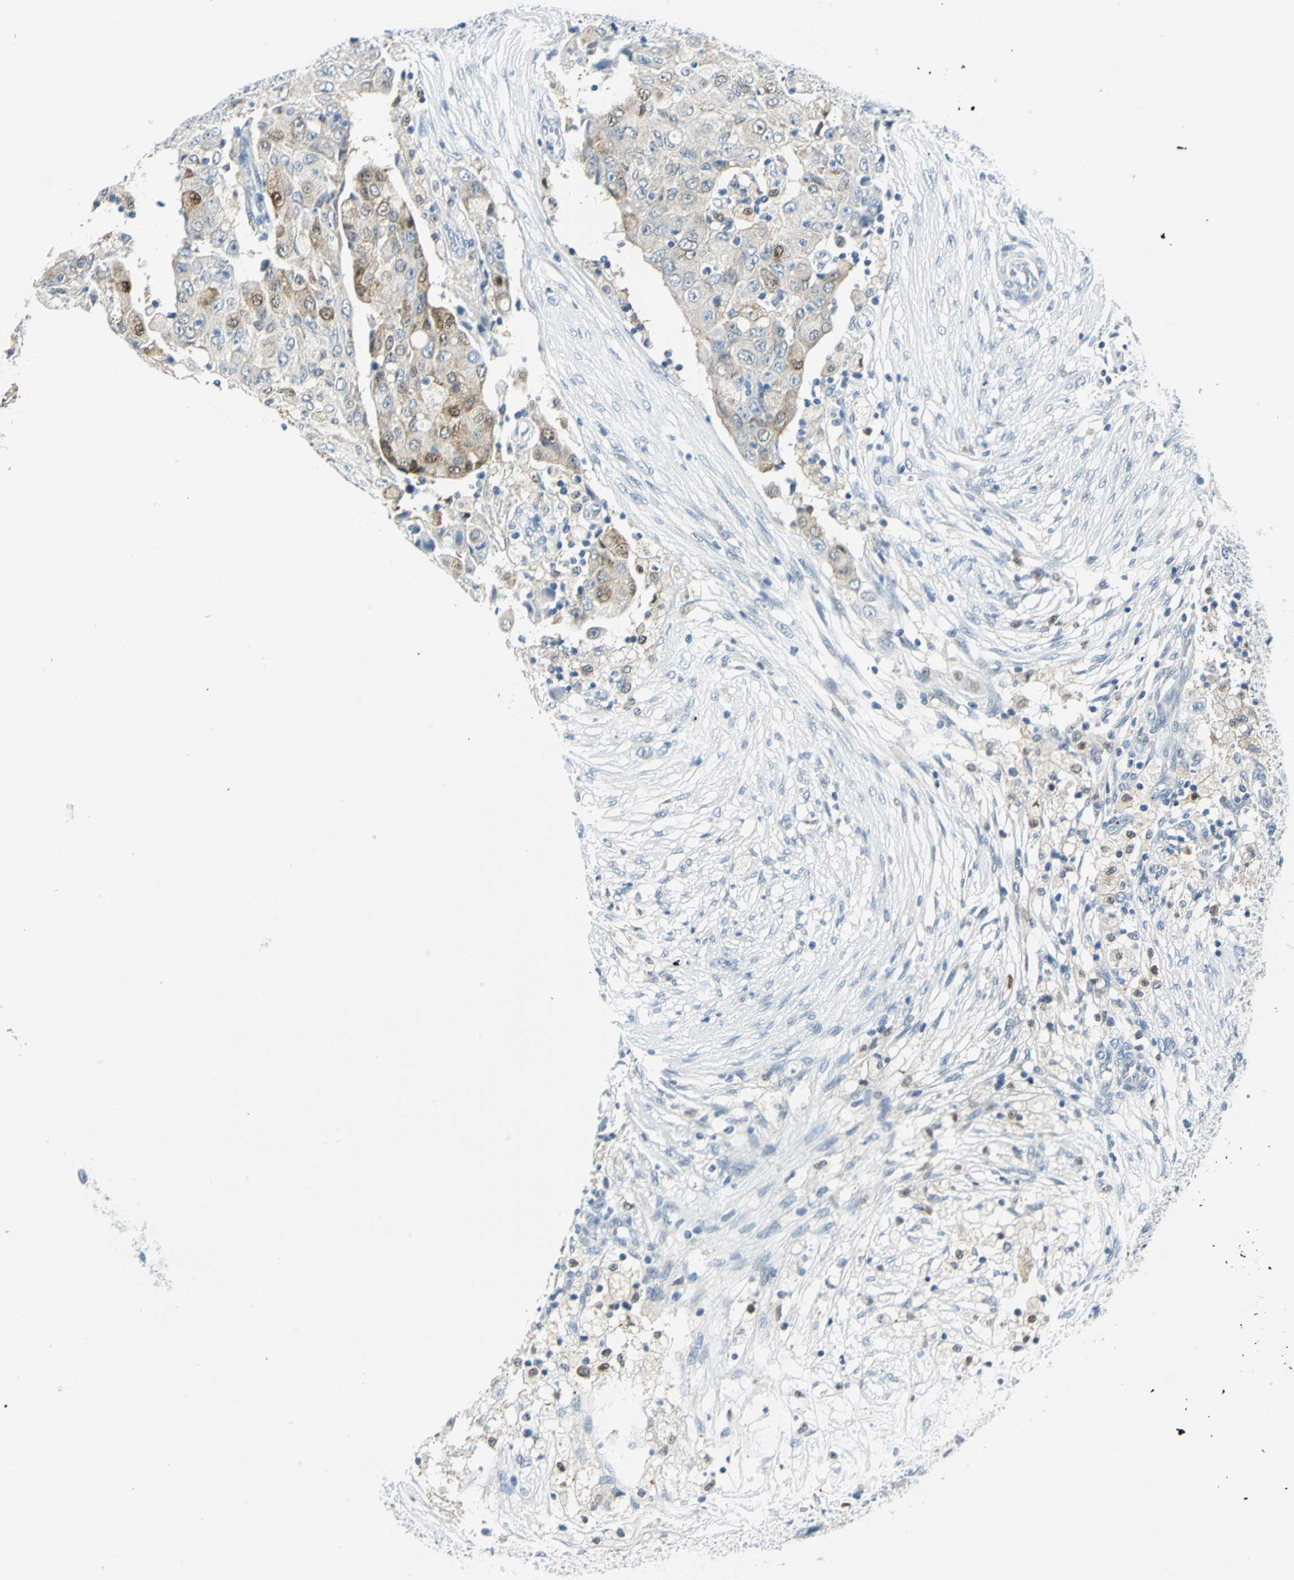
{"staining": {"intensity": "moderate", "quantity": "25%-75%", "location": "cytoplasmic/membranous,nuclear"}, "tissue": "ovarian cancer", "cell_type": "Tumor cells", "image_type": "cancer", "snomed": [{"axis": "morphology", "description": "Carcinoma, endometroid"}, {"axis": "topography", "description": "Ovary"}], "caption": "The micrograph exhibits immunohistochemical staining of endometroid carcinoma (ovarian). There is moderate cytoplasmic/membranous and nuclear positivity is present in about 25%-75% of tumor cells.", "gene": "AKR1A1", "patient": {"sex": "female", "age": 42}}